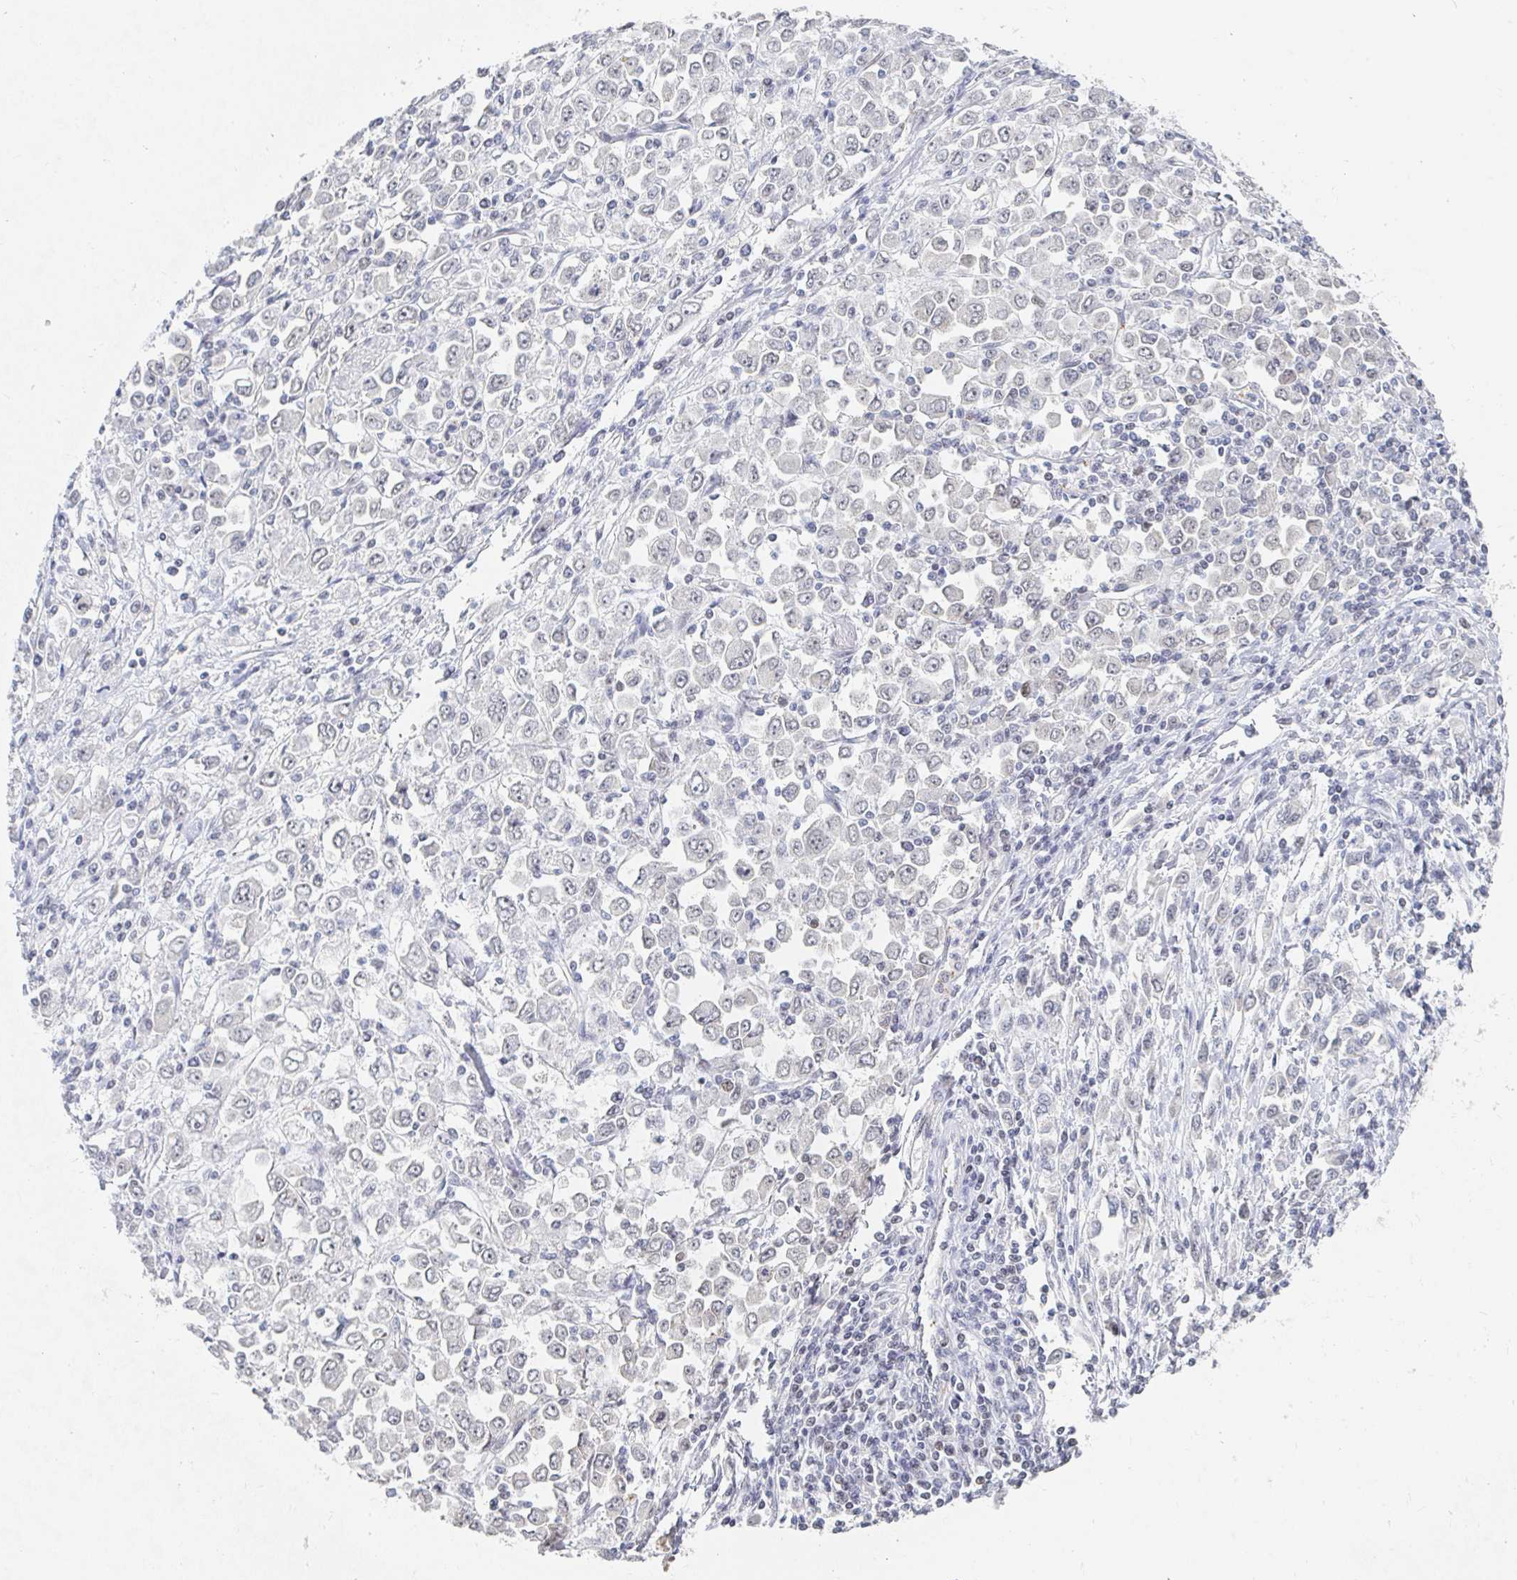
{"staining": {"intensity": "negative", "quantity": "none", "location": "none"}, "tissue": "stomach cancer", "cell_type": "Tumor cells", "image_type": "cancer", "snomed": [{"axis": "morphology", "description": "Adenocarcinoma, NOS"}, {"axis": "topography", "description": "Stomach, upper"}], "caption": "Immunohistochemistry of stomach cancer (adenocarcinoma) exhibits no expression in tumor cells.", "gene": "CHD2", "patient": {"sex": "male", "age": 70}}